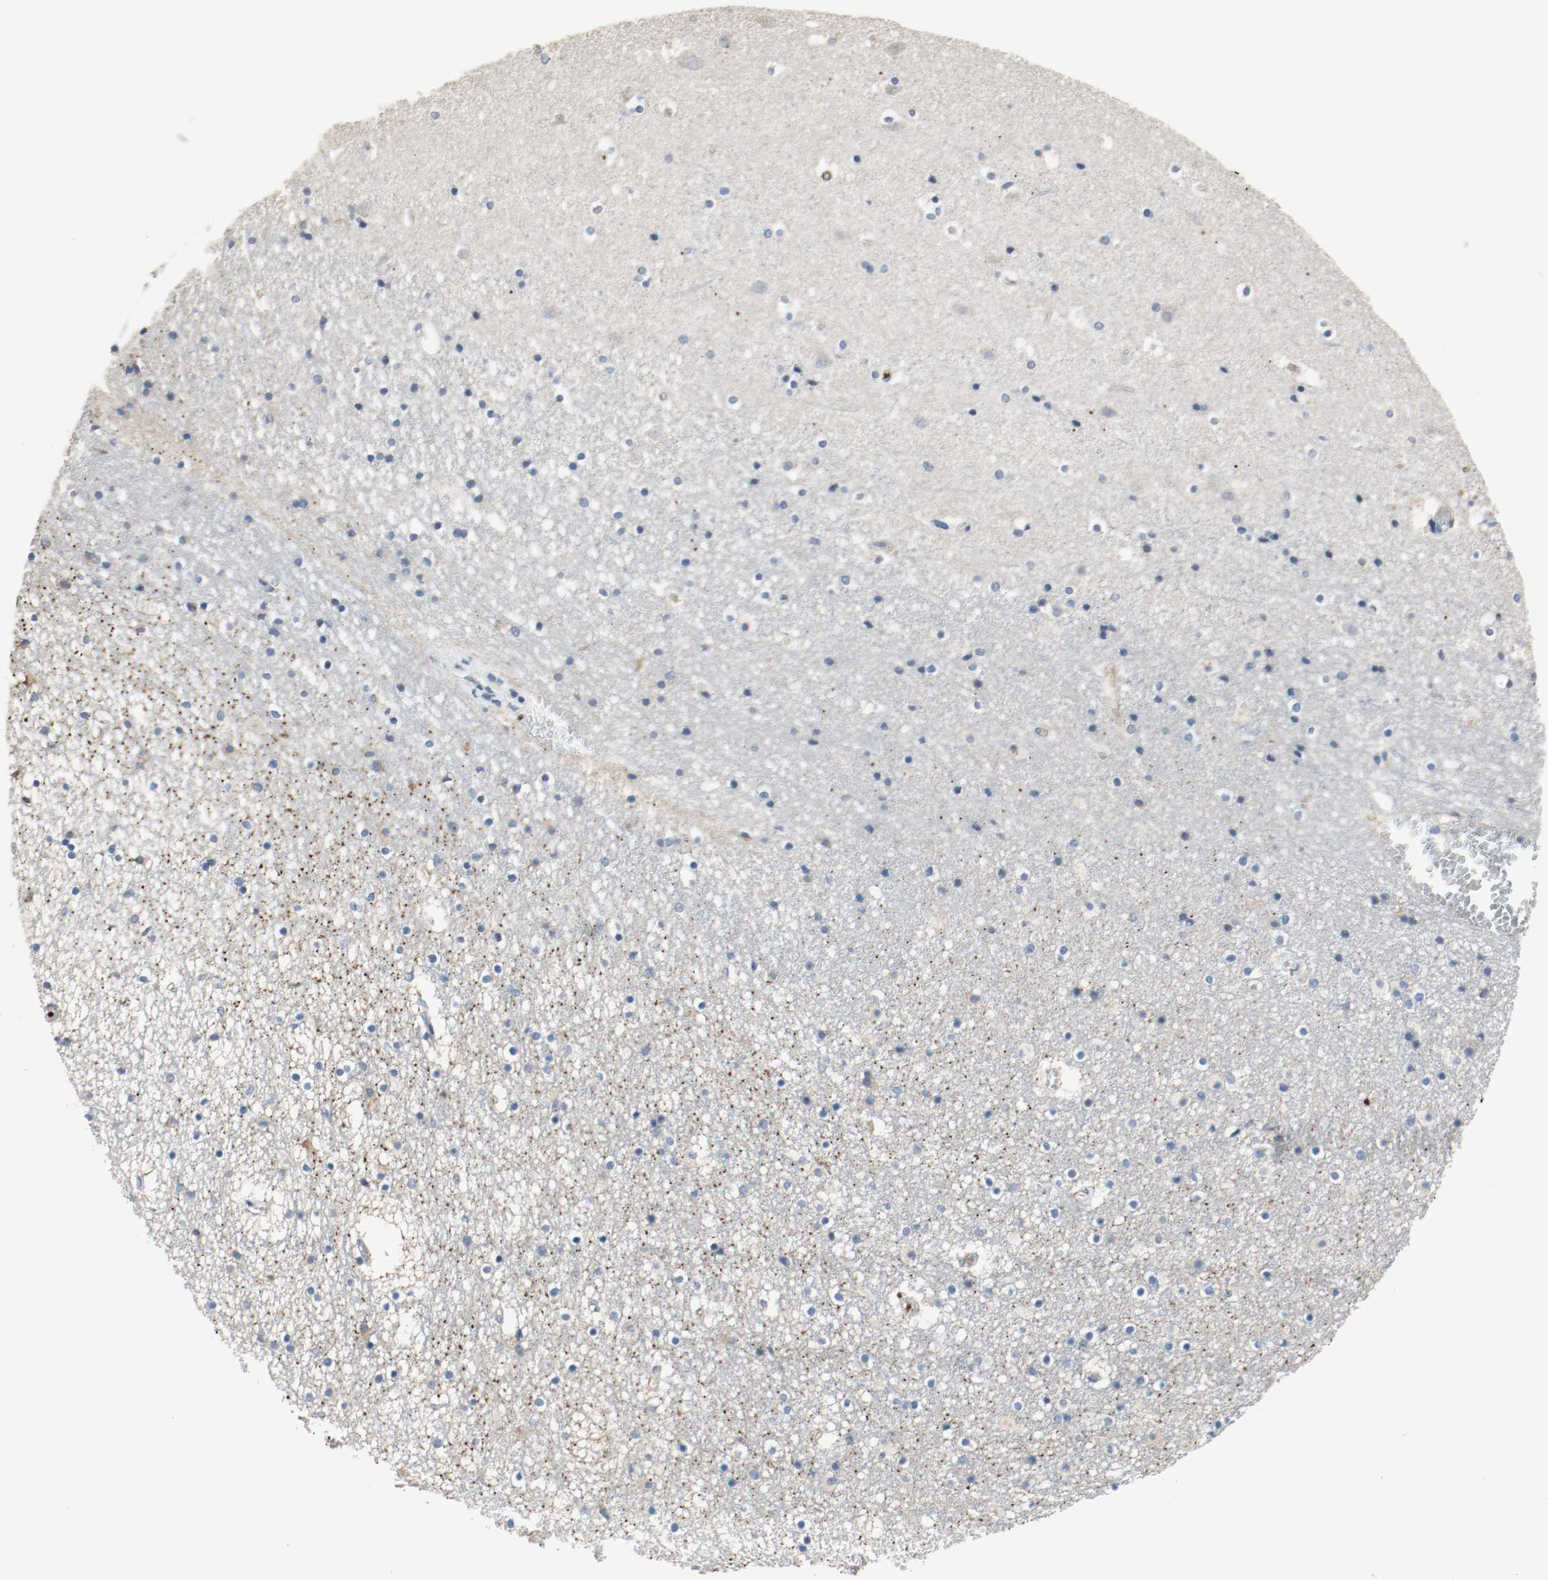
{"staining": {"intensity": "negative", "quantity": "none", "location": "none"}, "tissue": "caudate", "cell_type": "Glial cells", "image_type": "normal", "snomed": [{"axis": "morphology", "description": "Normal tissue, NOS"}, {"axis": "topography", "description": "Lateral ventricle wall"}], "caption": "Immunohistochemistry micrograph of benign human caudate stained for a protein (brown), which demonstrates no positivity in glial cells.", "gene": "BLK", "patient": {"sex": "male", "age": 45}}